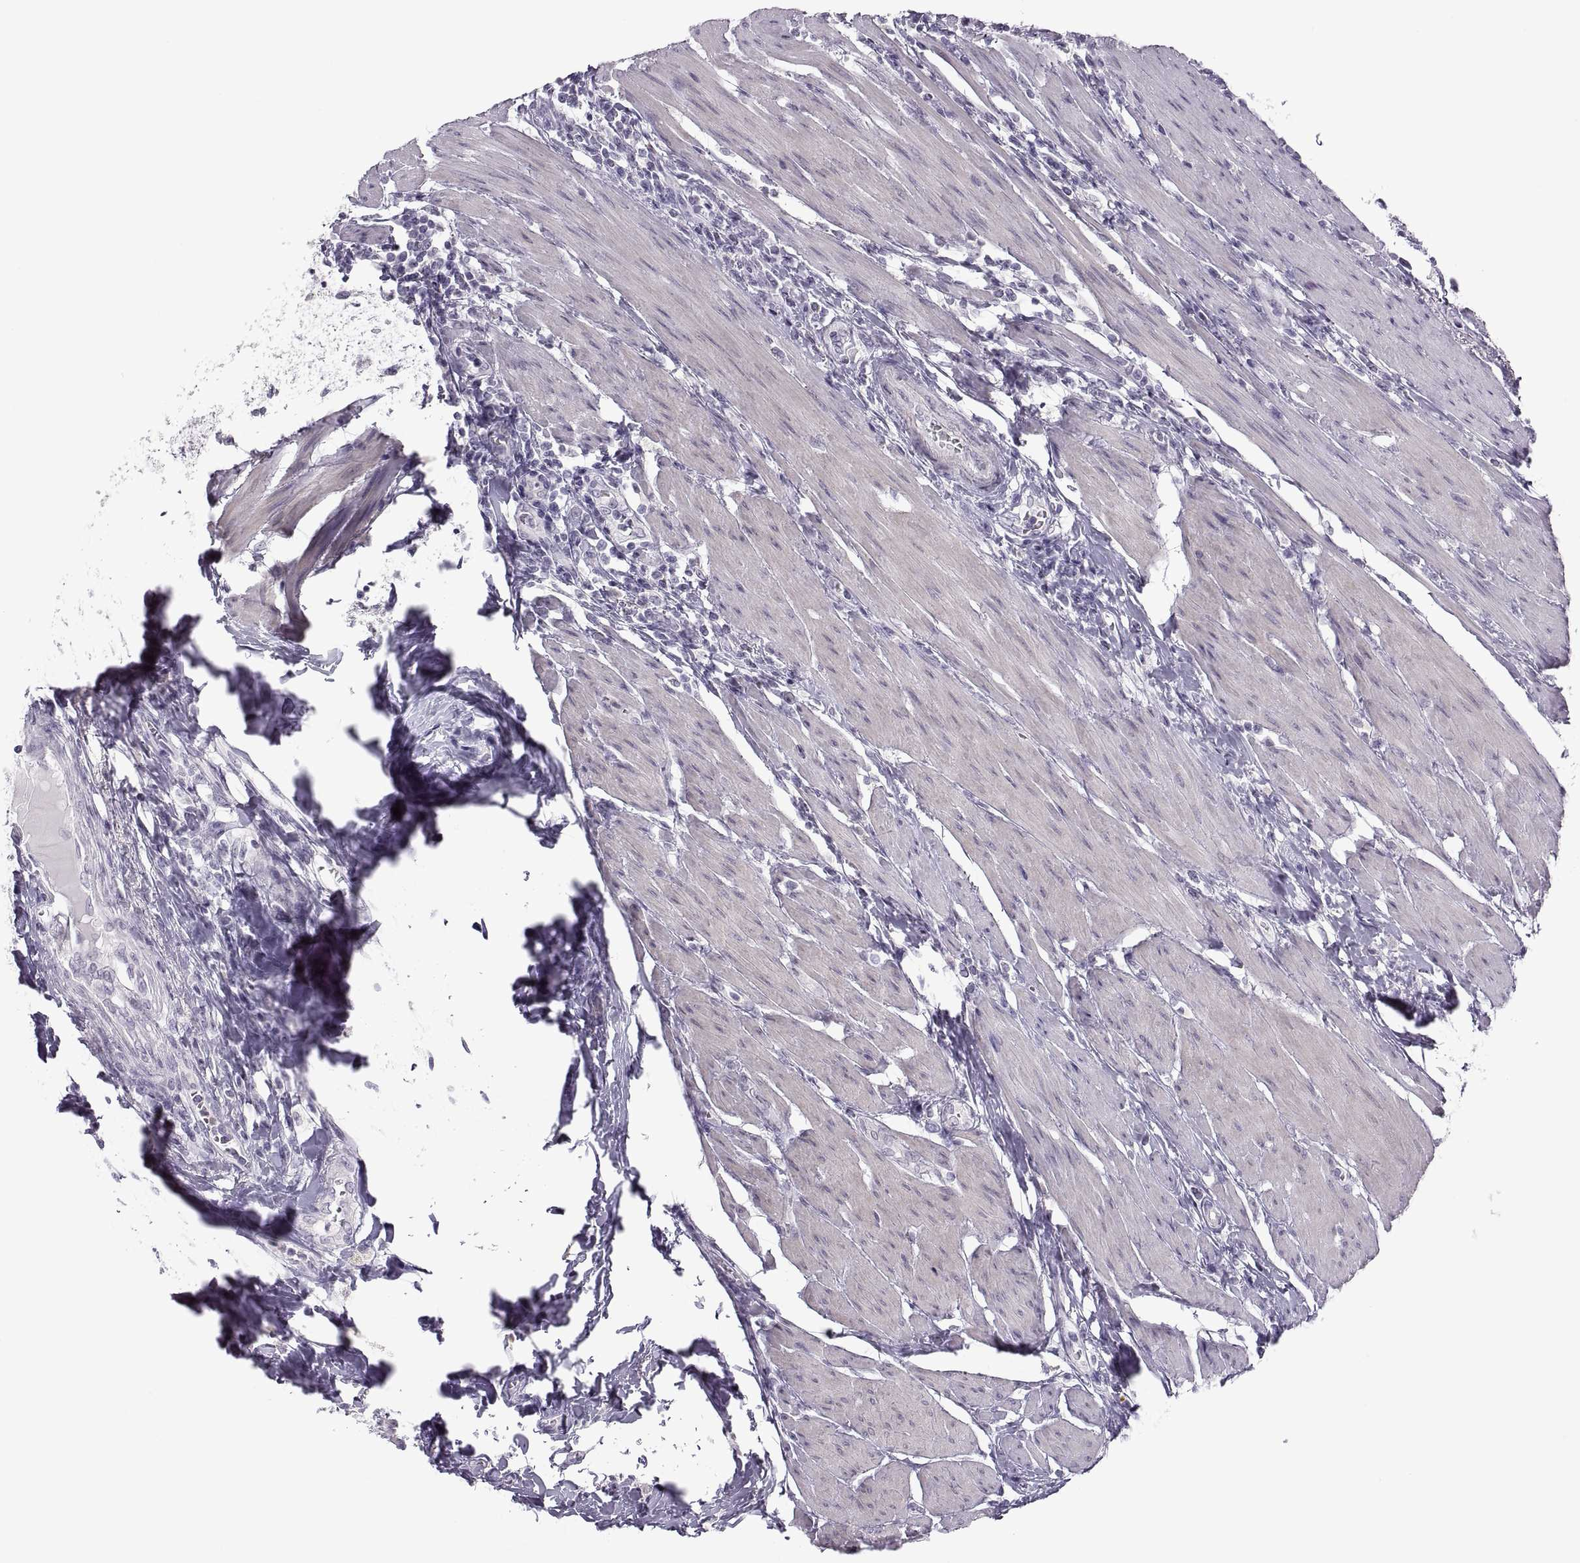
{"staining": {"intensity": "negative", "quantity": "none", "location": "none"}, "tissue": "urothelial cancer", "cell_type": "Tumor cells", "image_type": "cancer", "snomed": [{"axis": "morphology", "description": "Urothelial carcinoma, High grade"}, {"axis": "topography", "description": "Urinary bladder"}], "caption": "Immunohistochemistry (IHC) histopathology image of human urothelial cancer stained for a protein (brown), which shows no staining in tumor cells.", "gene": "C3orf22", "patient": {"sex": "female", "age": 58}}